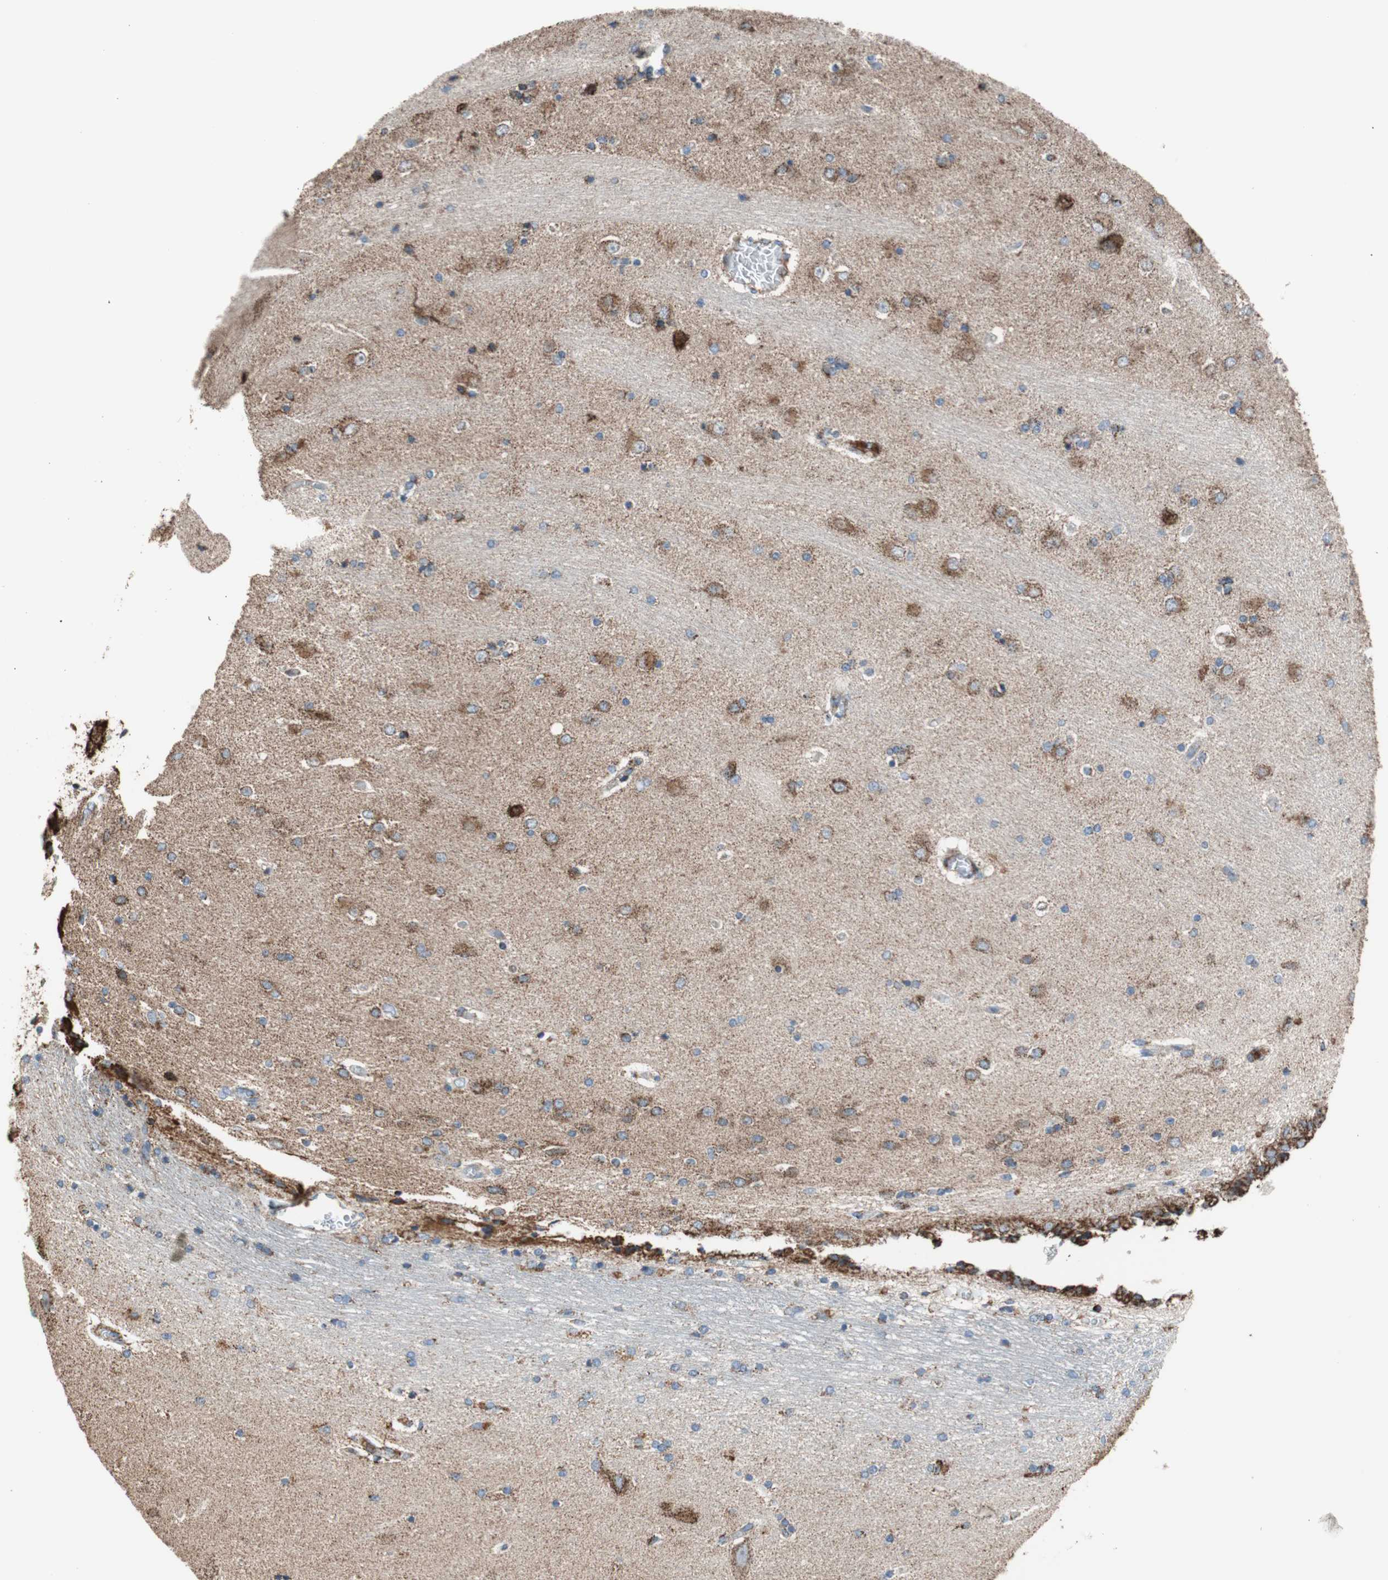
{"staining": {"intensity": "moderate", "quantity": "25%-75%", "location": "cytoplasmic/membranous"}, "tissue": "hippocampus", "cell_type": "Glial cells", "image_type": "normal", "snomed": [{"axis": "morphology", "description": "Normal tissue, NOS"}, {"axis": "topography", "description": "Hippocampus"}], "caption": "IHC histopathology image of normal hippocampus stained for a protein (brown), which exhibits medium levels of moderate cytoplasmic/membranous staining in approximately 25%-75% of glial cells.", "gene": "PCSK4", "patient": {"sex": "female", "age": 54}}